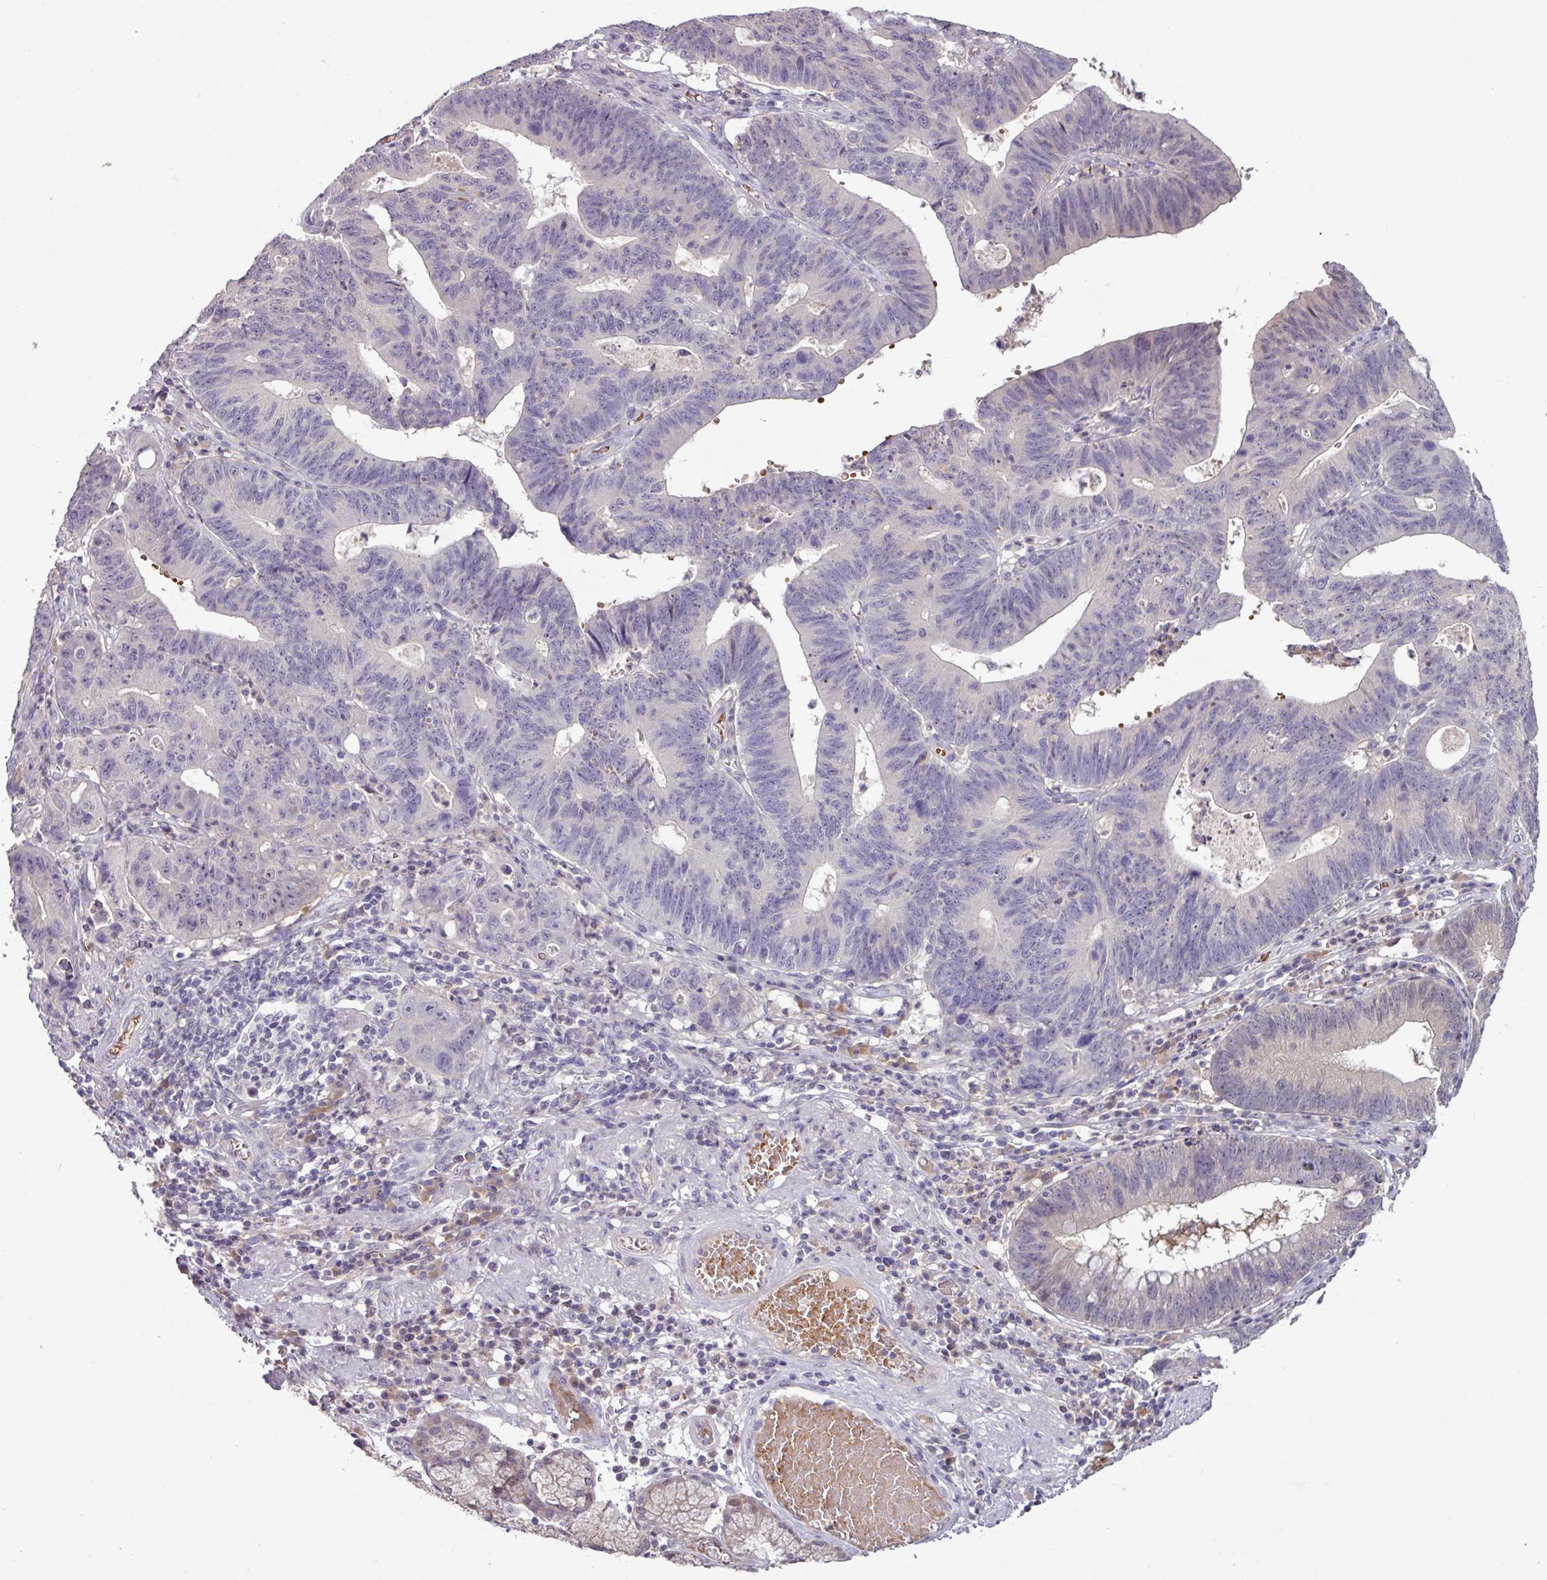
{"staining": {"intensity": "negative", "quantity": "none", "location": "none"}, "tissue": "stomach cancer", "cell_type": "Tumor cells", "image_type": "cancer", "snomed": [{"axis": "morphology", "description": "Adenocarcinoma, NOS"}, {"axis": "topography", "description": "Stomach"}], "caption": "DAB (3,3'-diaminobenzidine) immunohistochemical staining of human stomach adenocarcinoma reveals no significant positivity in tumor cells. Brightfield microscopy of immunohistochemistry (IHC) stained with DAB (brown) and hematoxylin (blue), captured at high magnification.", "gene": "SLC5A10", "patient": {"sex": "male", "age": 59}}